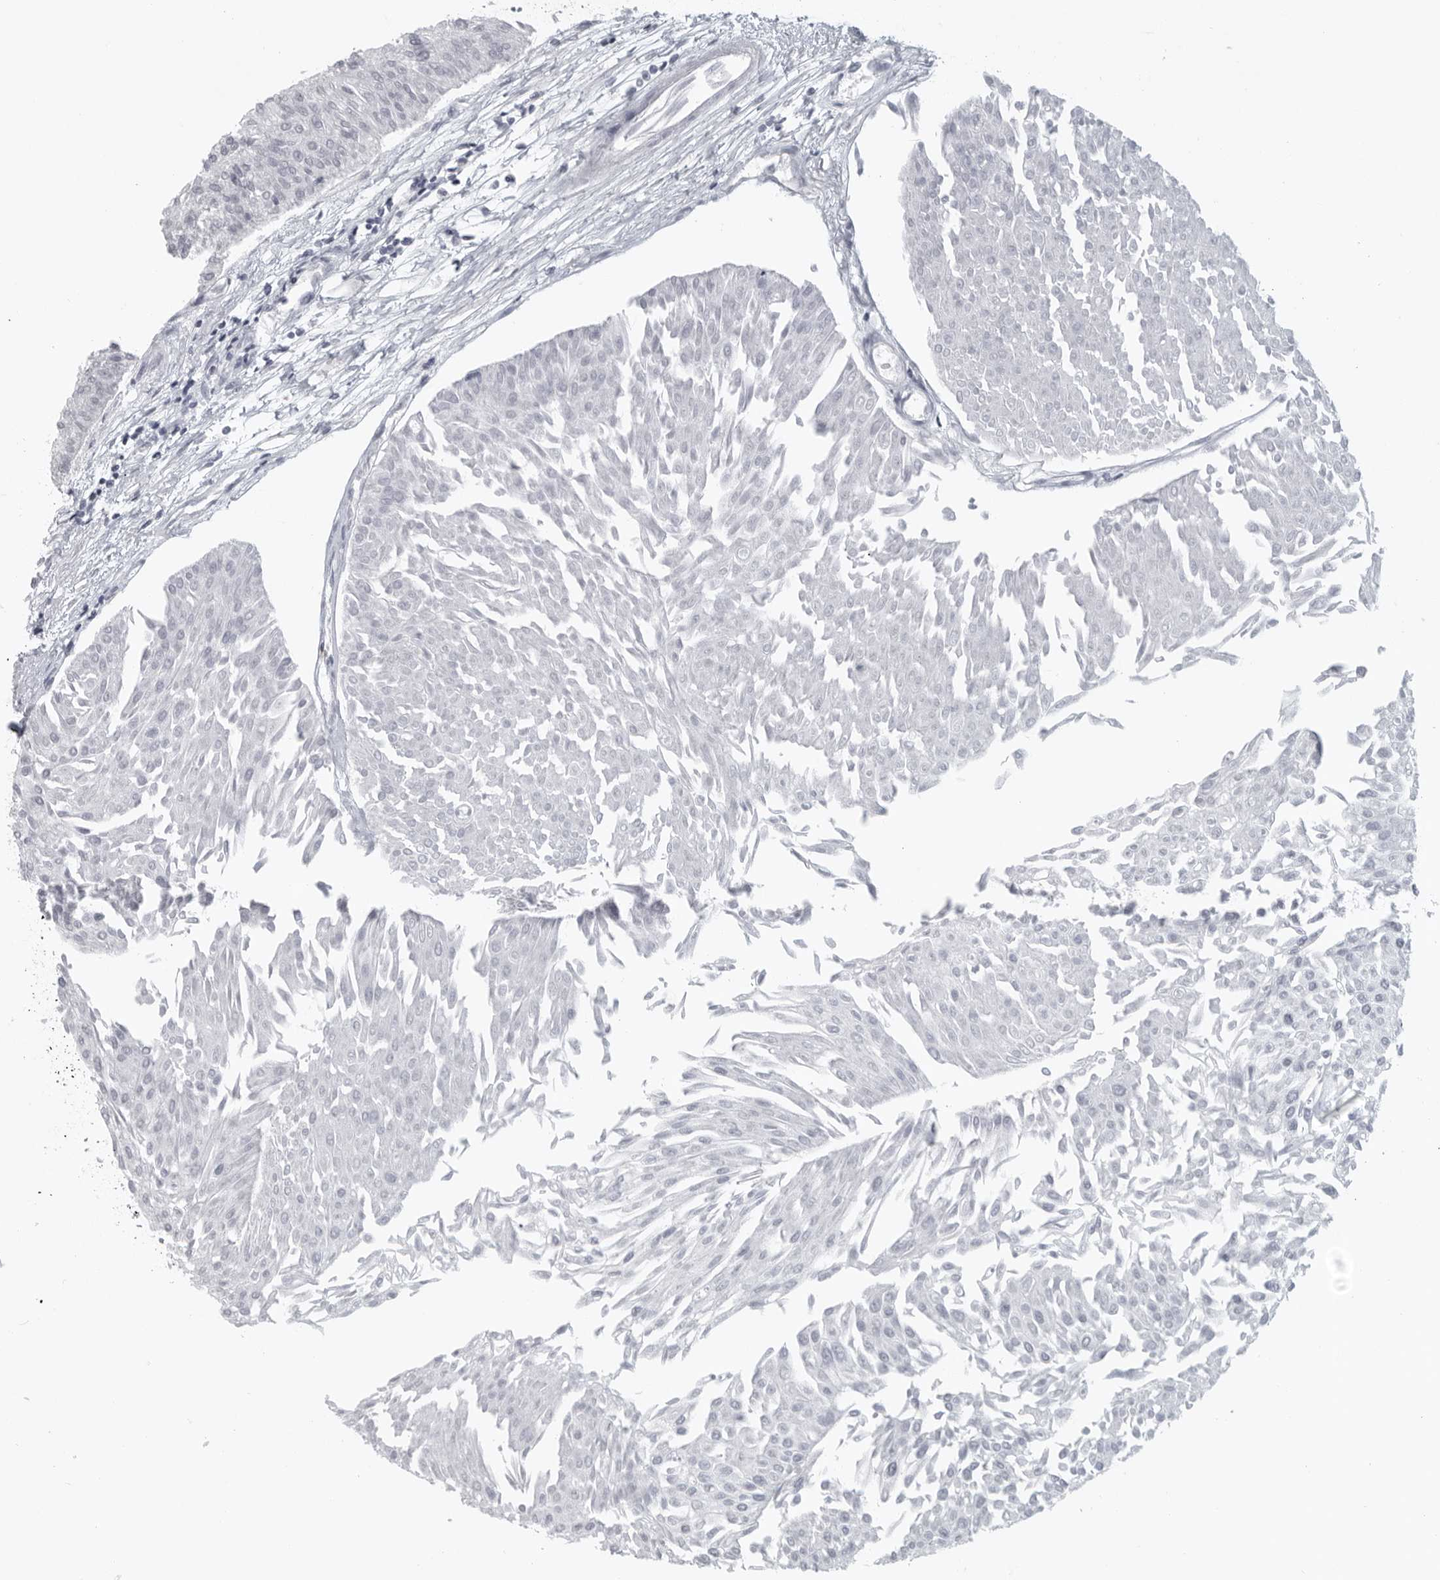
{"staining": {"intensity": "negative", "quantity": "none", "location": "none"}, "tissue": "urothelial cancer", "cell_type": "Tumor cells", "image_type": "cancer", "snomed": [{"axis": "morphology", "description": "Urothelial carcinoma, Low grade"}, {"axis": "topography", "description": "Urinary bladder"}], "caption": "The micrograph reveals no staining of tumor cells in urothelial cancer.", "gene": "SATB2", "patient": {"sex": "male", "age": 67}}